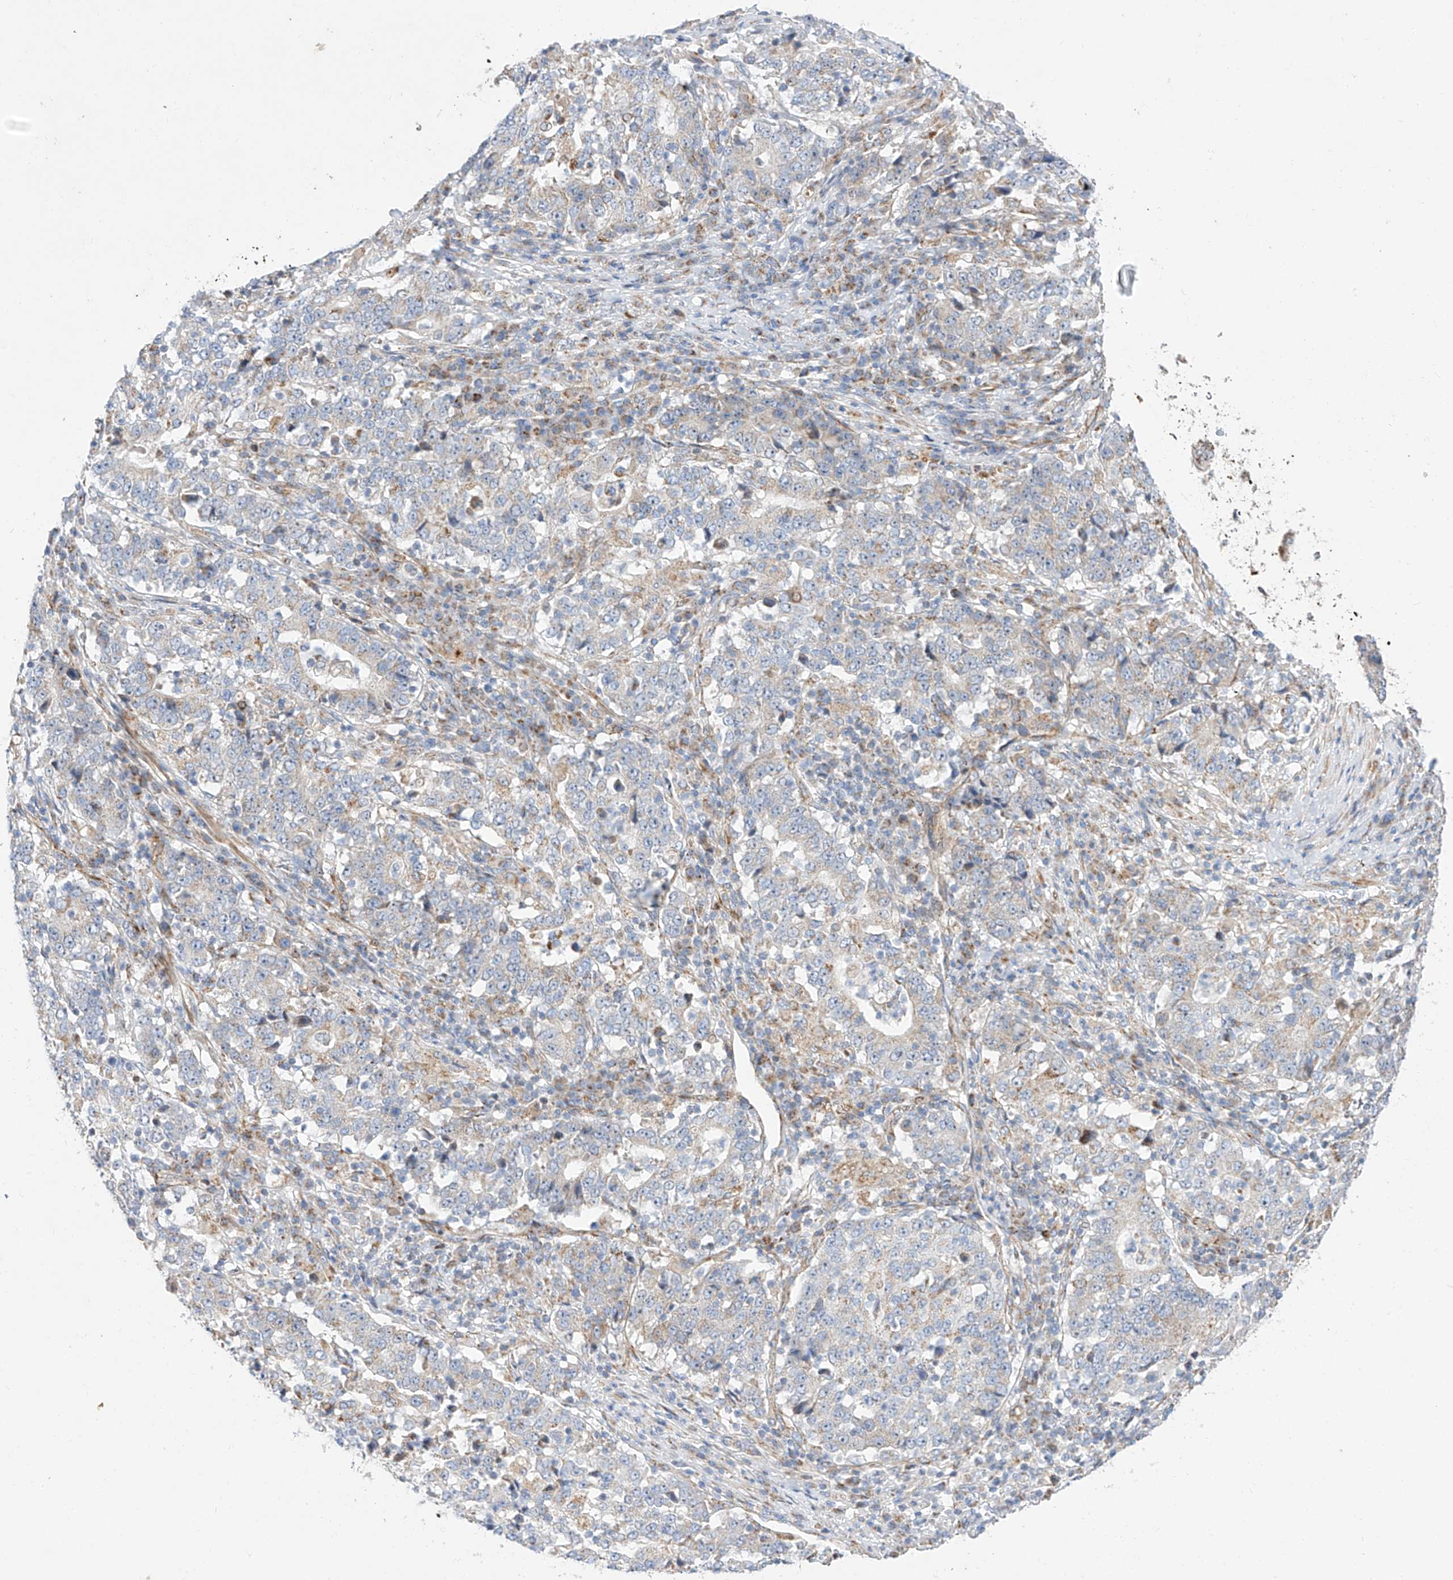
{"staining": {"intensity": "weak", "quantity": "<25%", "location": "cytoplasmic/membranous"}, "tissue": "stomach cancer", "cell_type": "Tumor cells", "image_type": "cancer", "snomed": [{"axis": "morphology", "description": "Adenocarcinoma, NOS"}, {"axis": "topography", "description": "Stomach"}], "caption": "Stomach adenocarcinoma was stained to show a protein in brown. There is no significant positivity in tumor cells.", "gene": "CST9", "patient": {"sex": "male", "age": 59}}